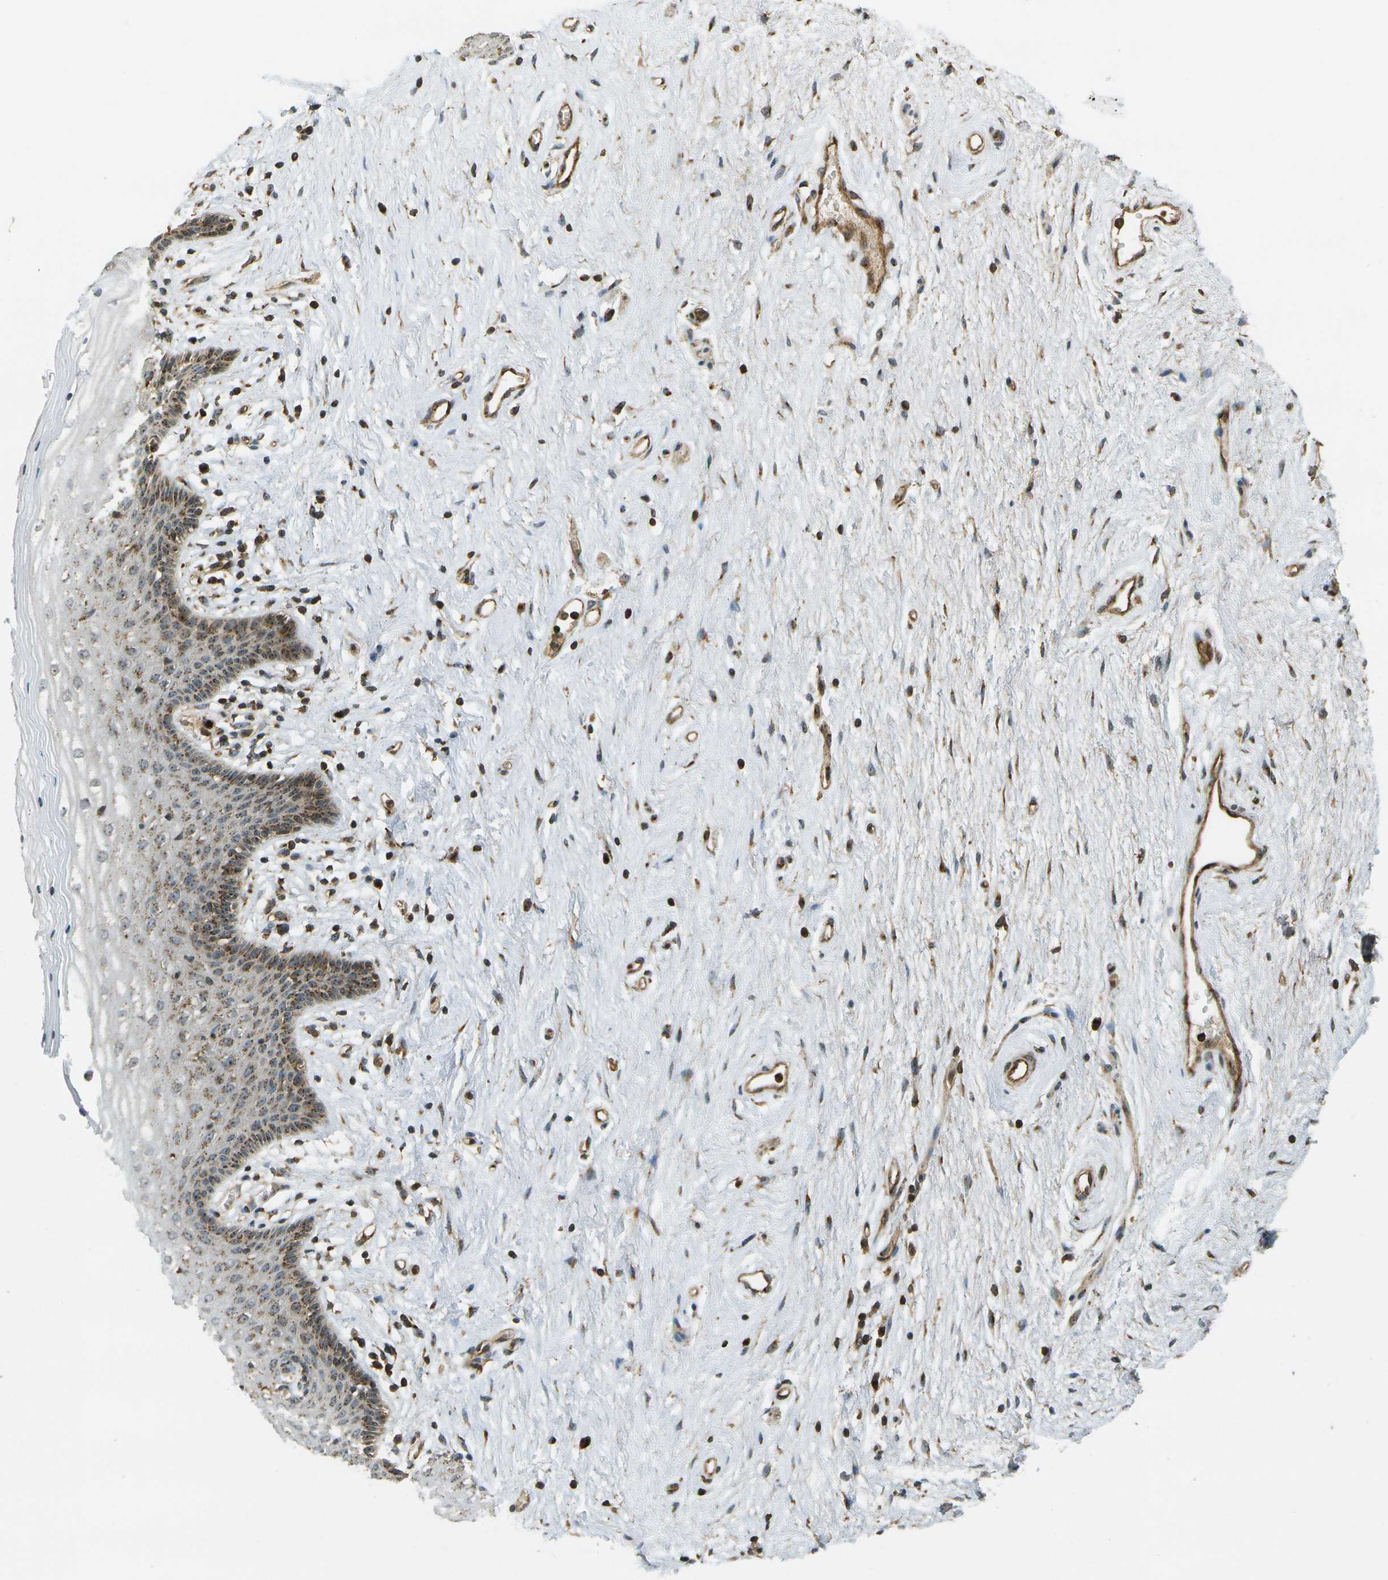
{"staining": {"intensity": "moderate", "quantity": ">75%", "location": "cytoplasmic/membranous,nuclear"}, "tissue": "vagina", "cell_type": "Squamous epithelial cells", "image_type": "normal", "snomed": [{"axis": "morphology", "description": "Normal tissue, NOS"}, {"axis": "topography", "description": "Vagina"}], "caption": "The immunohistochemical stain labels moderate cytoplasmic/membranous,nuclear expression in squamous epithelial cells of benign vagina. The protein of interest is stained brown, and the nuclei are stained in blue (DAB IHC with brightfield microscopy, high magnification).", "gene": "LRP12", "patient": {"sex": "female", "age": 44}}